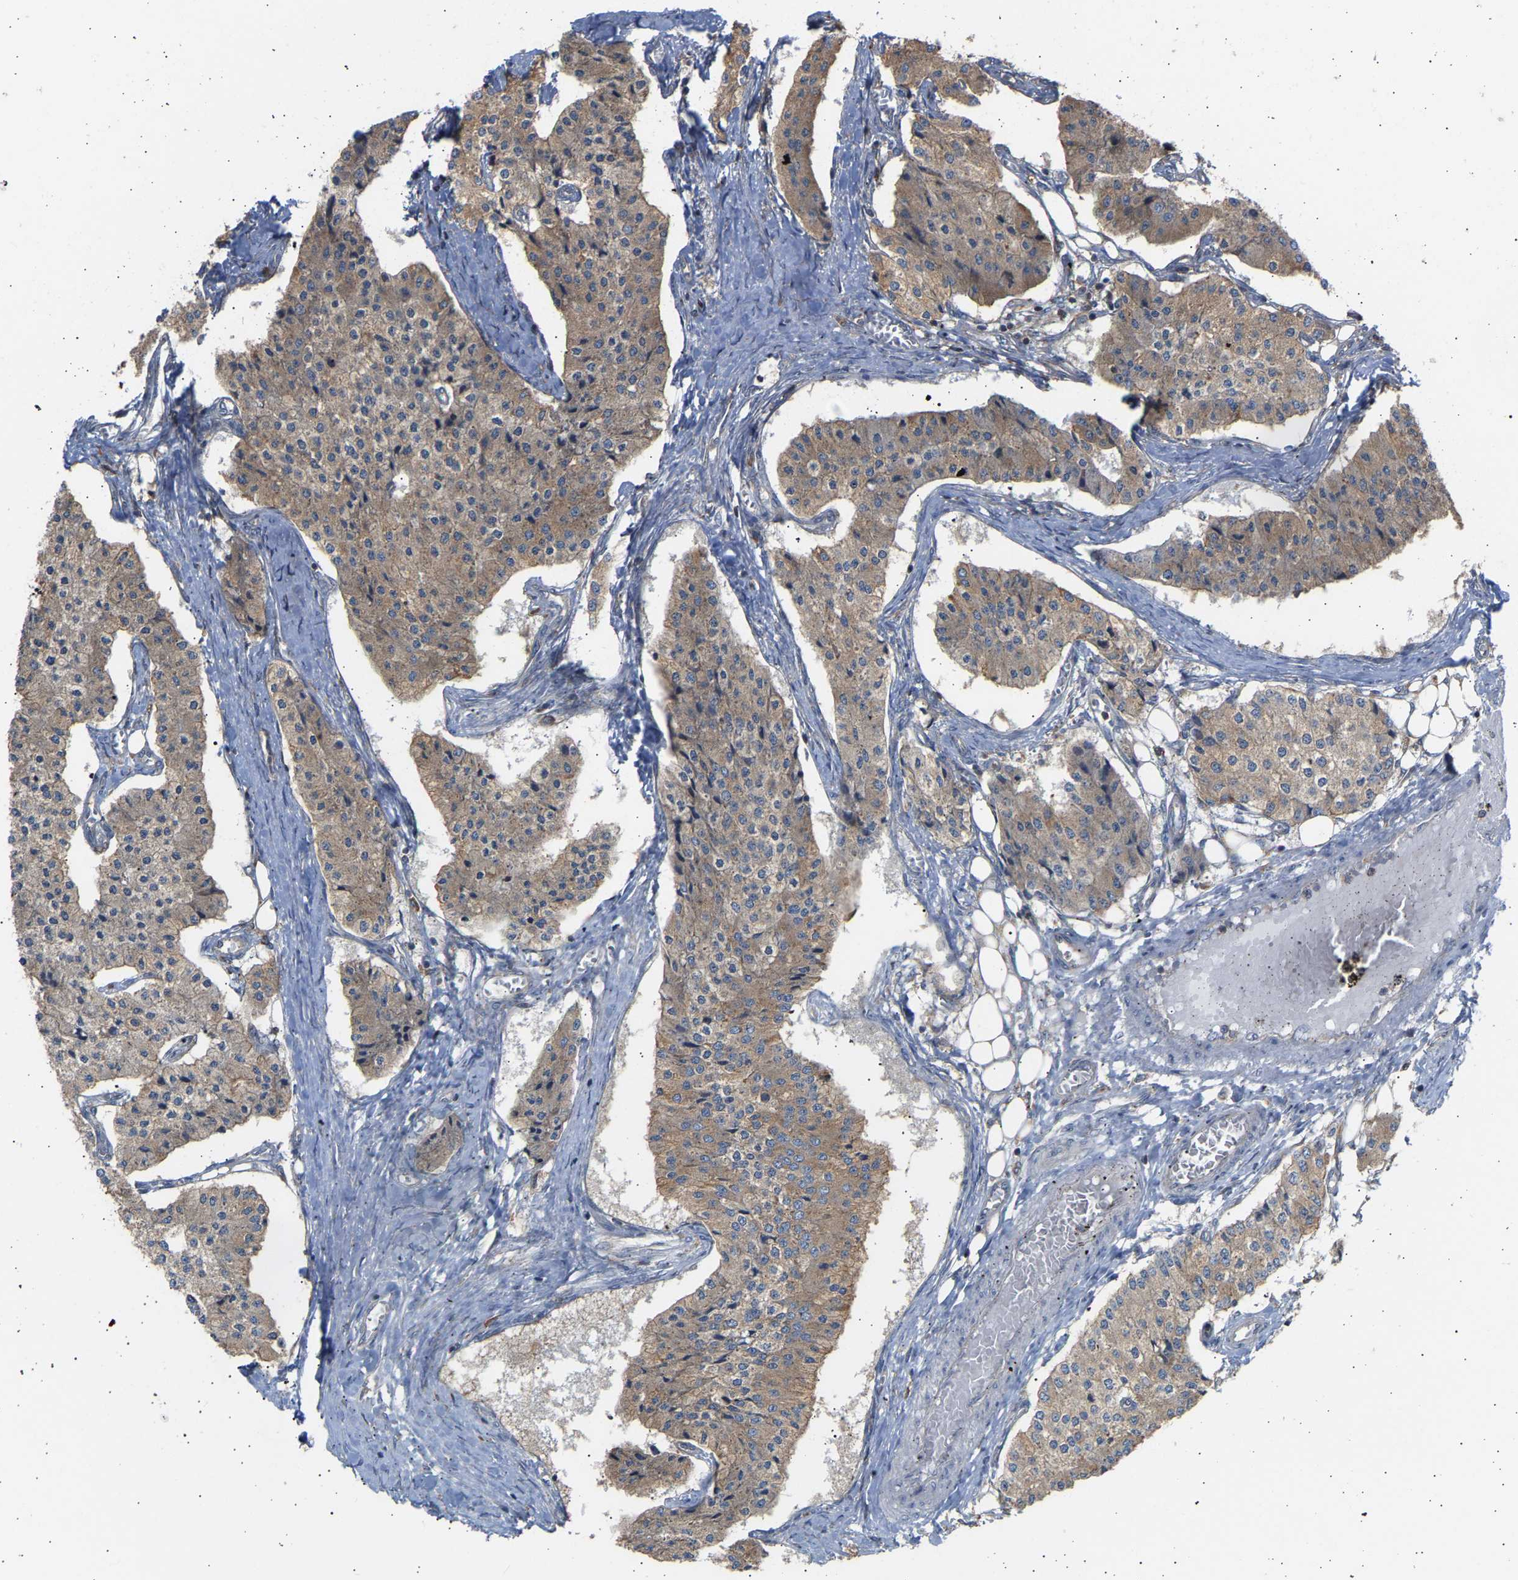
{"staining": {"intensity": "weak", "quantity": ">75%", "location": "cytoplasmic/membranous"}, "tissue": "carcinoid", "cell_type": "Tumor cells", "image_type": "cancer", "snomed": [{"axis": "morphology", "description": "Carcinoid, malignant, NOS"}, {"axis": "topography", "description": "Colon"}], "caption": "Protein staining exhibits weak cytoplasmic/membranous expression in approximately >75% of tumor cells in carcinoid. The staining is performed using DAB (3,3'-diaminobenzidine) brown chromogen to label protein expression. The nuclei are counter-stained blue using hematoxylin.", "gene": "GCN1", "patient": {"sex": "female", "age": 52}}